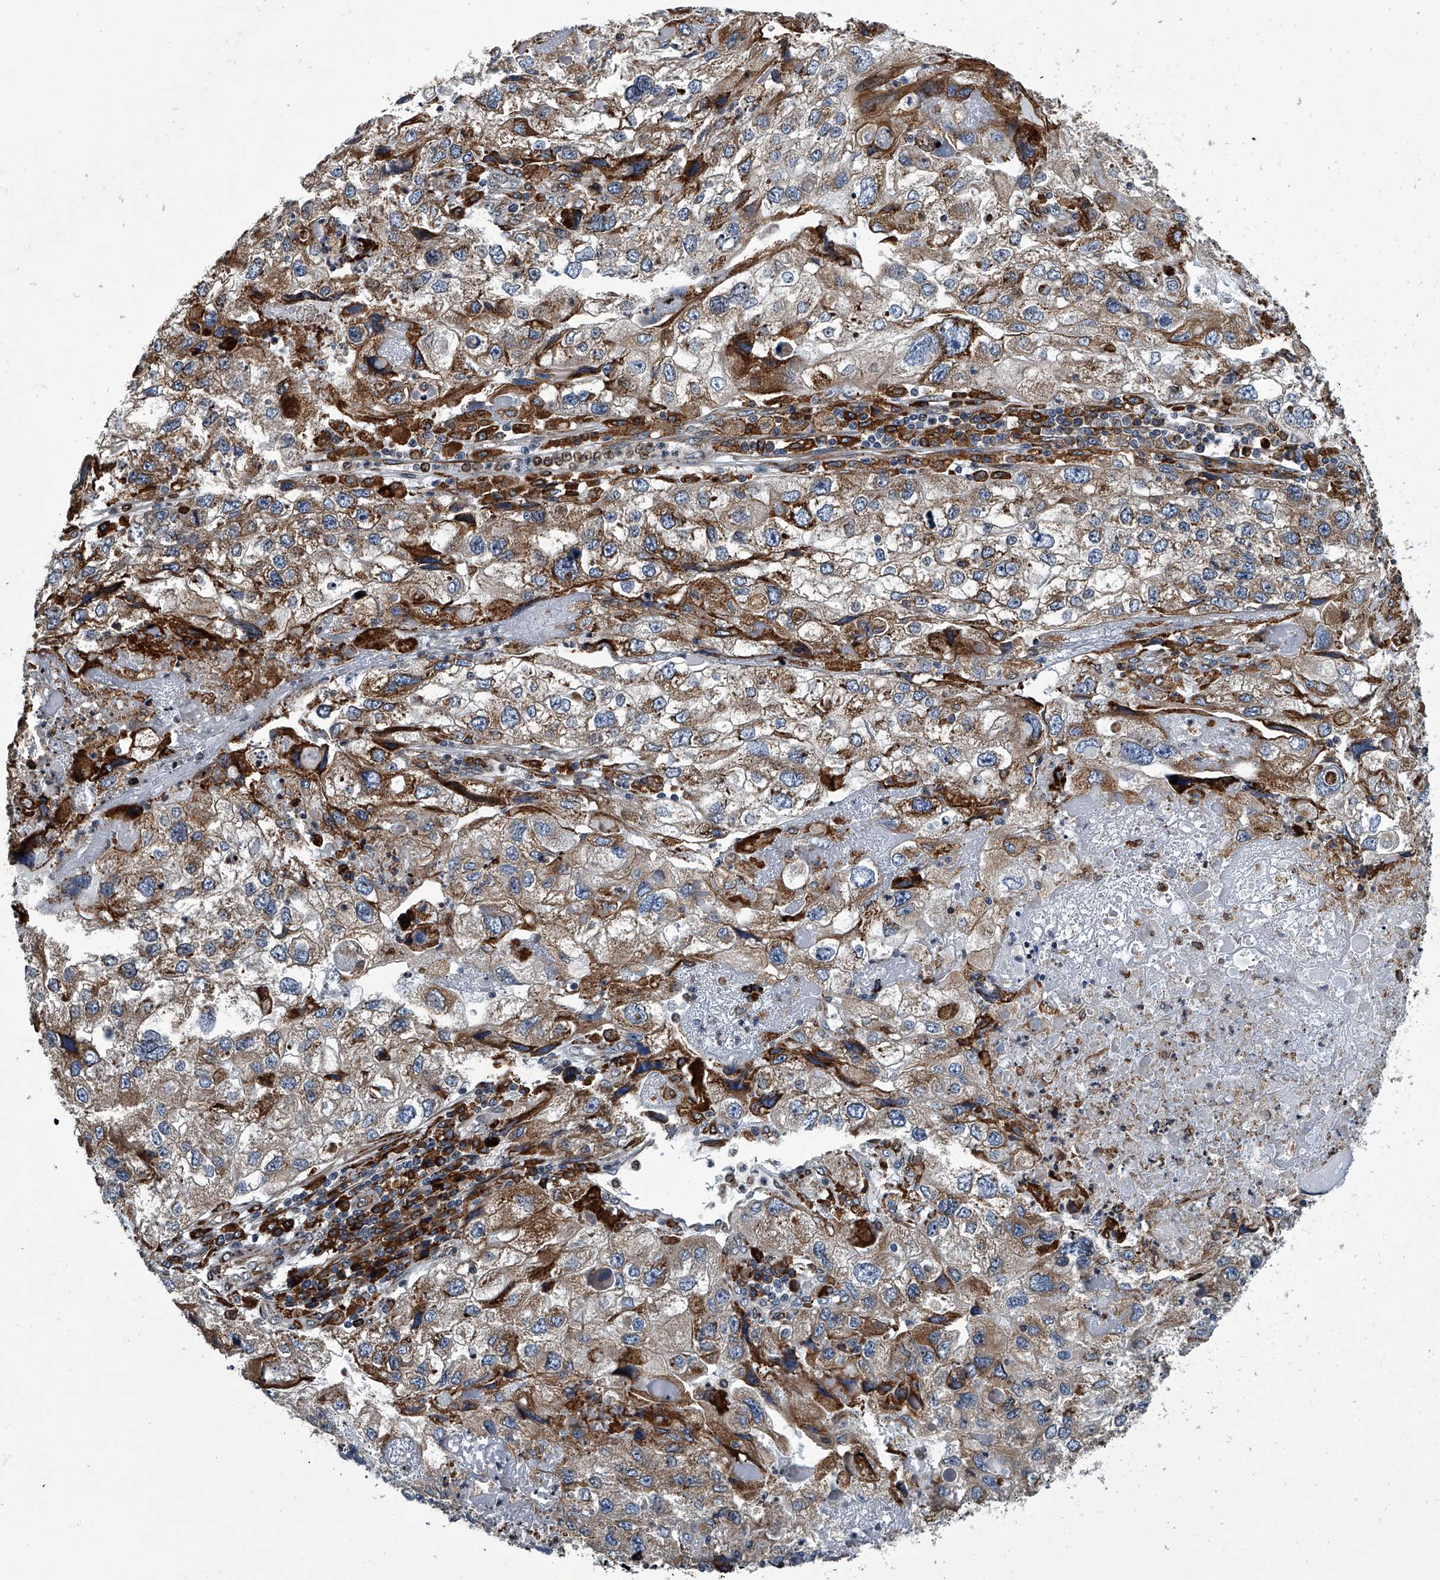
{"staining": {"intensity": "moderate", "quantity": ">75%", "location": "cytoplasmic/membranous"}, "tissue": "endometrial cancer", "cell_type": "Tumor cells", "image_type": "cancer", "snomed": [{"axis": "morphology", "description": "Adenocarcinoma, NOS"}, {"axis": "topography", "description": "Endometrium"}], "caption": "Protein staining exhibits moderate cytoplasmic/membranous expression in approximately >75% of tumor cells in endometrial cancer.", "gene": "TMEM63C", "patient": {"sex": "female", "age": 49}}